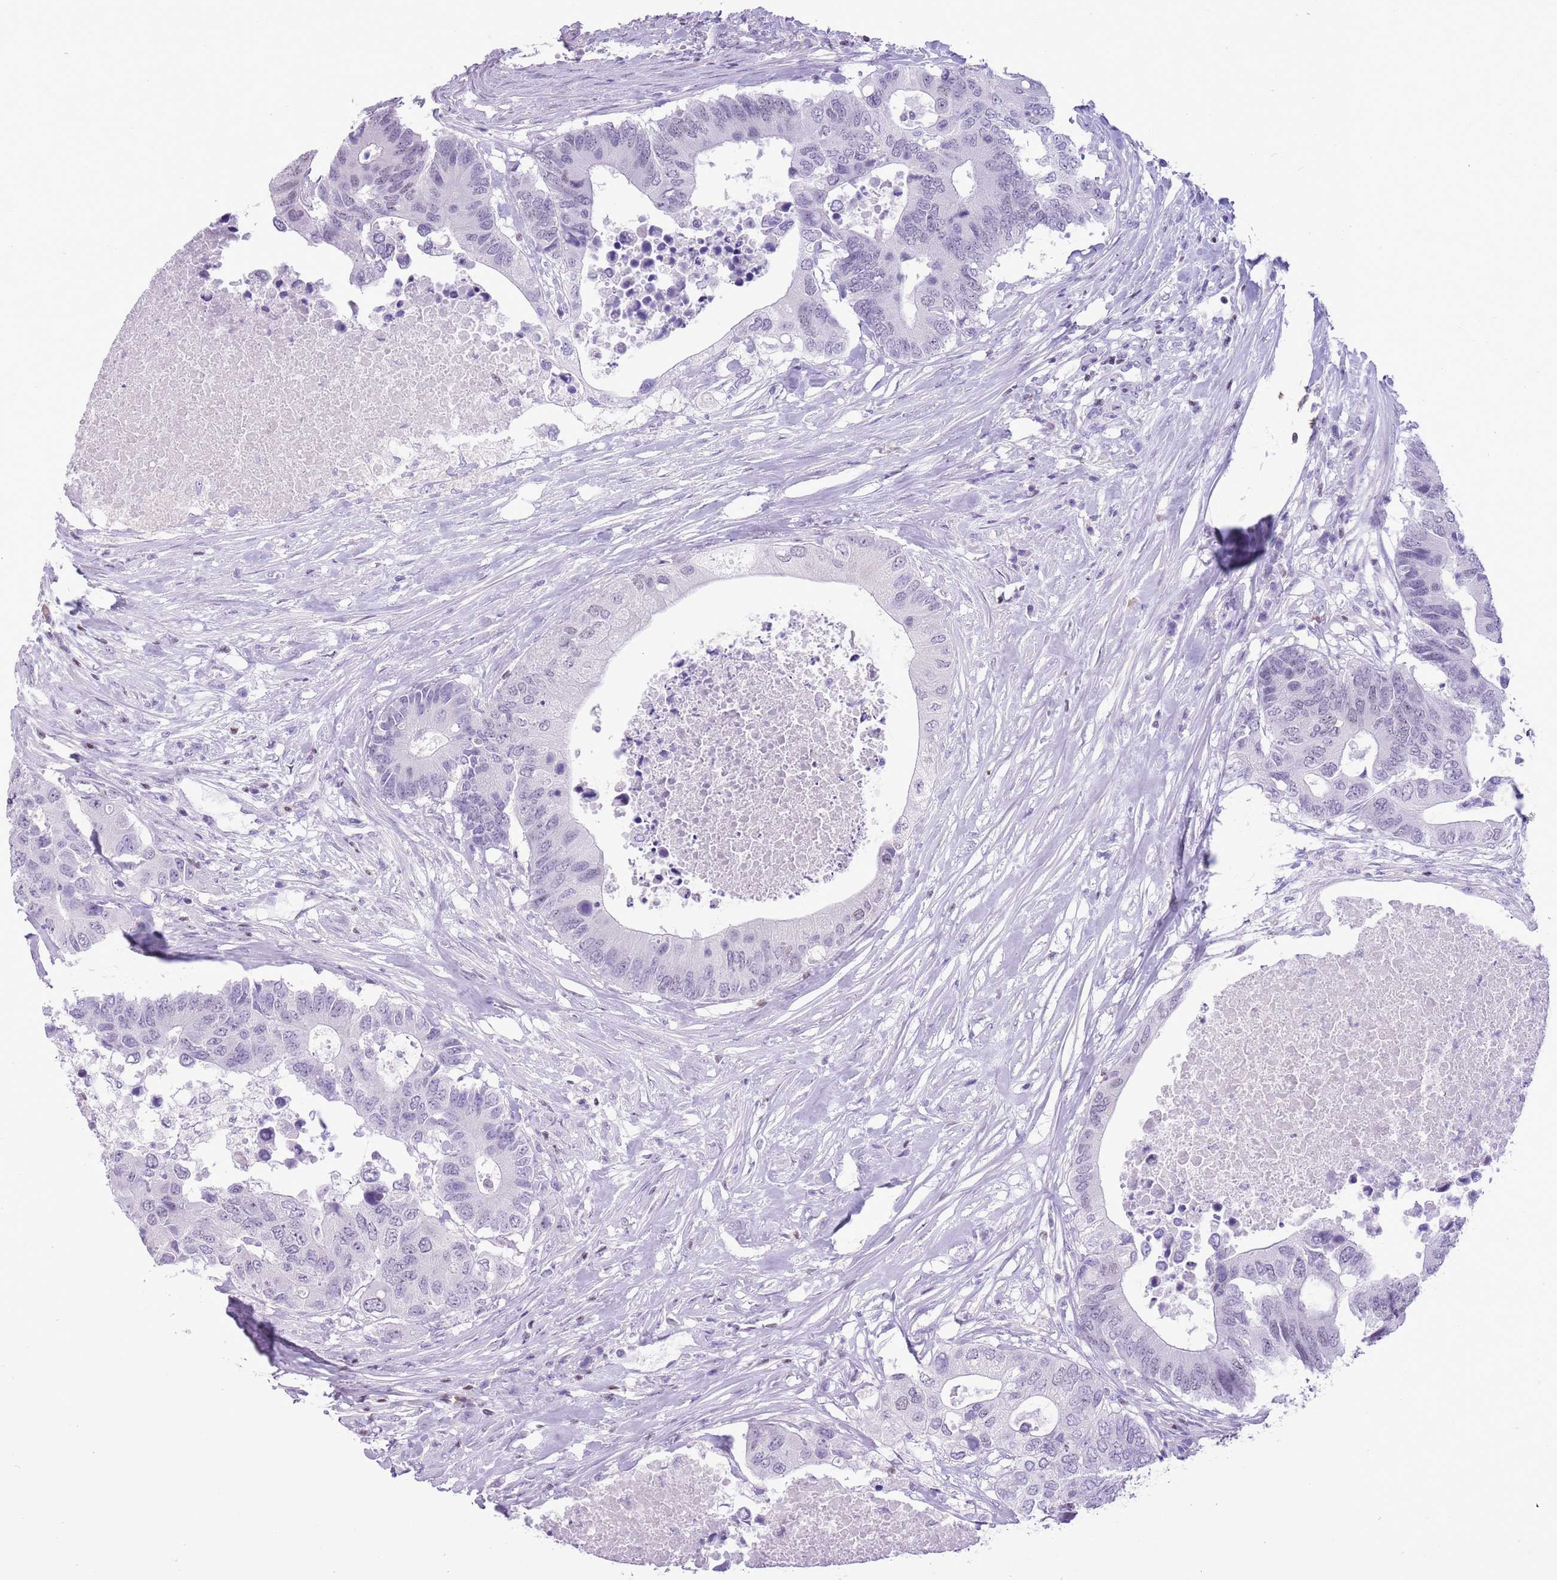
{"staining": {"intensity": "negative", "quantity": "none", "location": "none"}, "tissue": "colorectal cancer", "cell_type": "Tumor cells", "image_type": "cancer", "snomed": [{"axis": "morphology", "description": "Adenocarcinoma, NOS"}, {"axis": "topography", "description": "Colon"}], "caption": "A photomicrograph of adenocarcinoma (colorectal) stained for a protein exhibits no brown staining in tumor cells.", "gene": "BCL11B", "patient": {"sex": "male", "age": 71}}